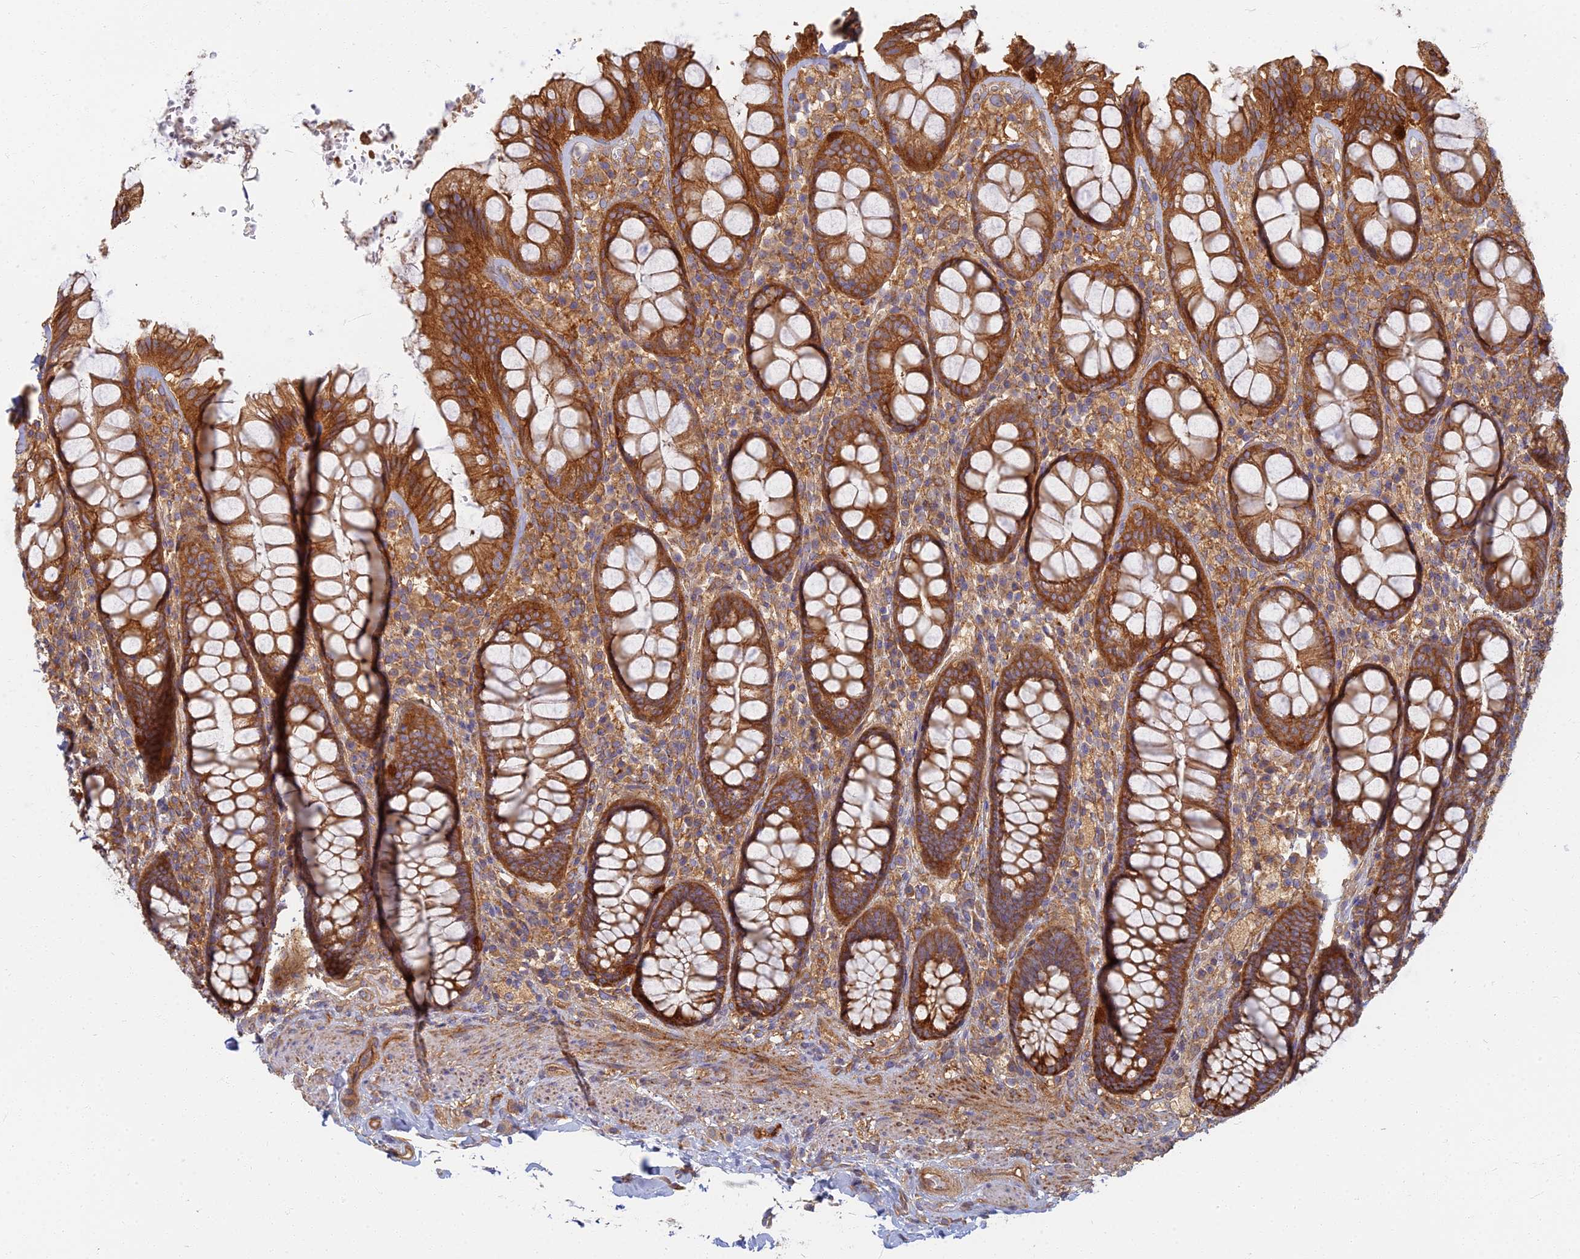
{"staining": {"intensity": "strong", "quantity": ">75%", "location": "cytoplasmic/membranous"}, "tissue": "rectum", "cell_type": "Glandular cells", "image_type": "normal", "snomed": [{"axis": "morphology", "description": "Normal tissue, NOS"}, {"axis": "topography", "description": "Rectum"}], "caption": "The micrograph reveals staining of benign rectum, revealing strong cytoplasmic/membranous protein expression (brown color) within glandular cells.", "gene": "RBSN", "patient": {"sex": "male", "age": 83}}